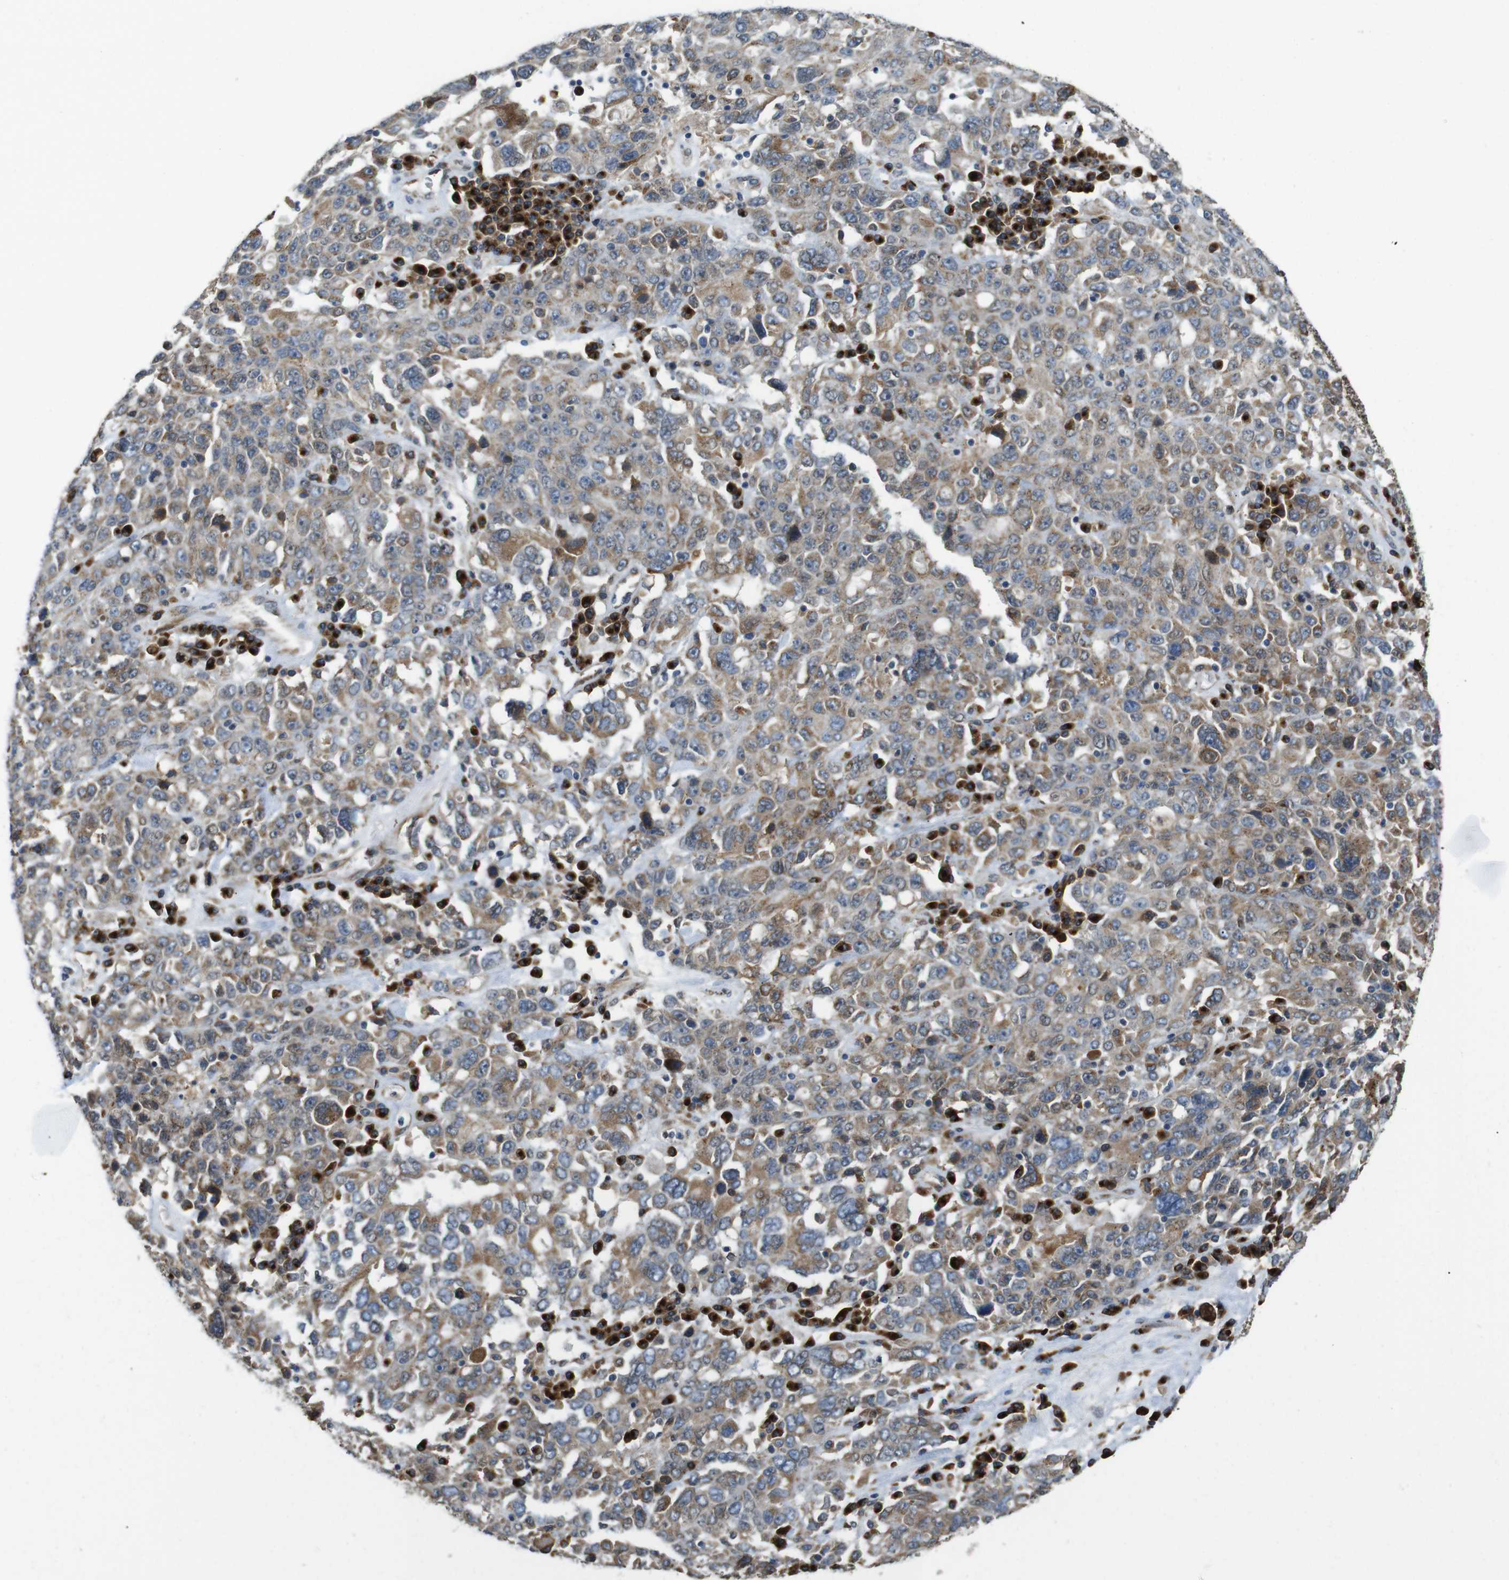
{"staining": {"intensity": "moderate", "quantity": "25%-75%", "location": "cytoplasmic/membranous"}, "tissue": "ovarian cancer", "cell_type": "Tumor cells", "image_type": "cancer", "snomed": [{"axis": "morphology", "description": "Carcinoma, endometroid"}, {"axis": "topography", "description": "Ovary"}], "caption": "Immunohistochemical staining of endometroid carcinoma (ovarian) demonstrates medium levels of moderate cytoplasmic/membranous staining in approximately 25%-75% of tumor cells.", "gene": "TMEM143", "patient": {"sex": "female", "age": 62}}